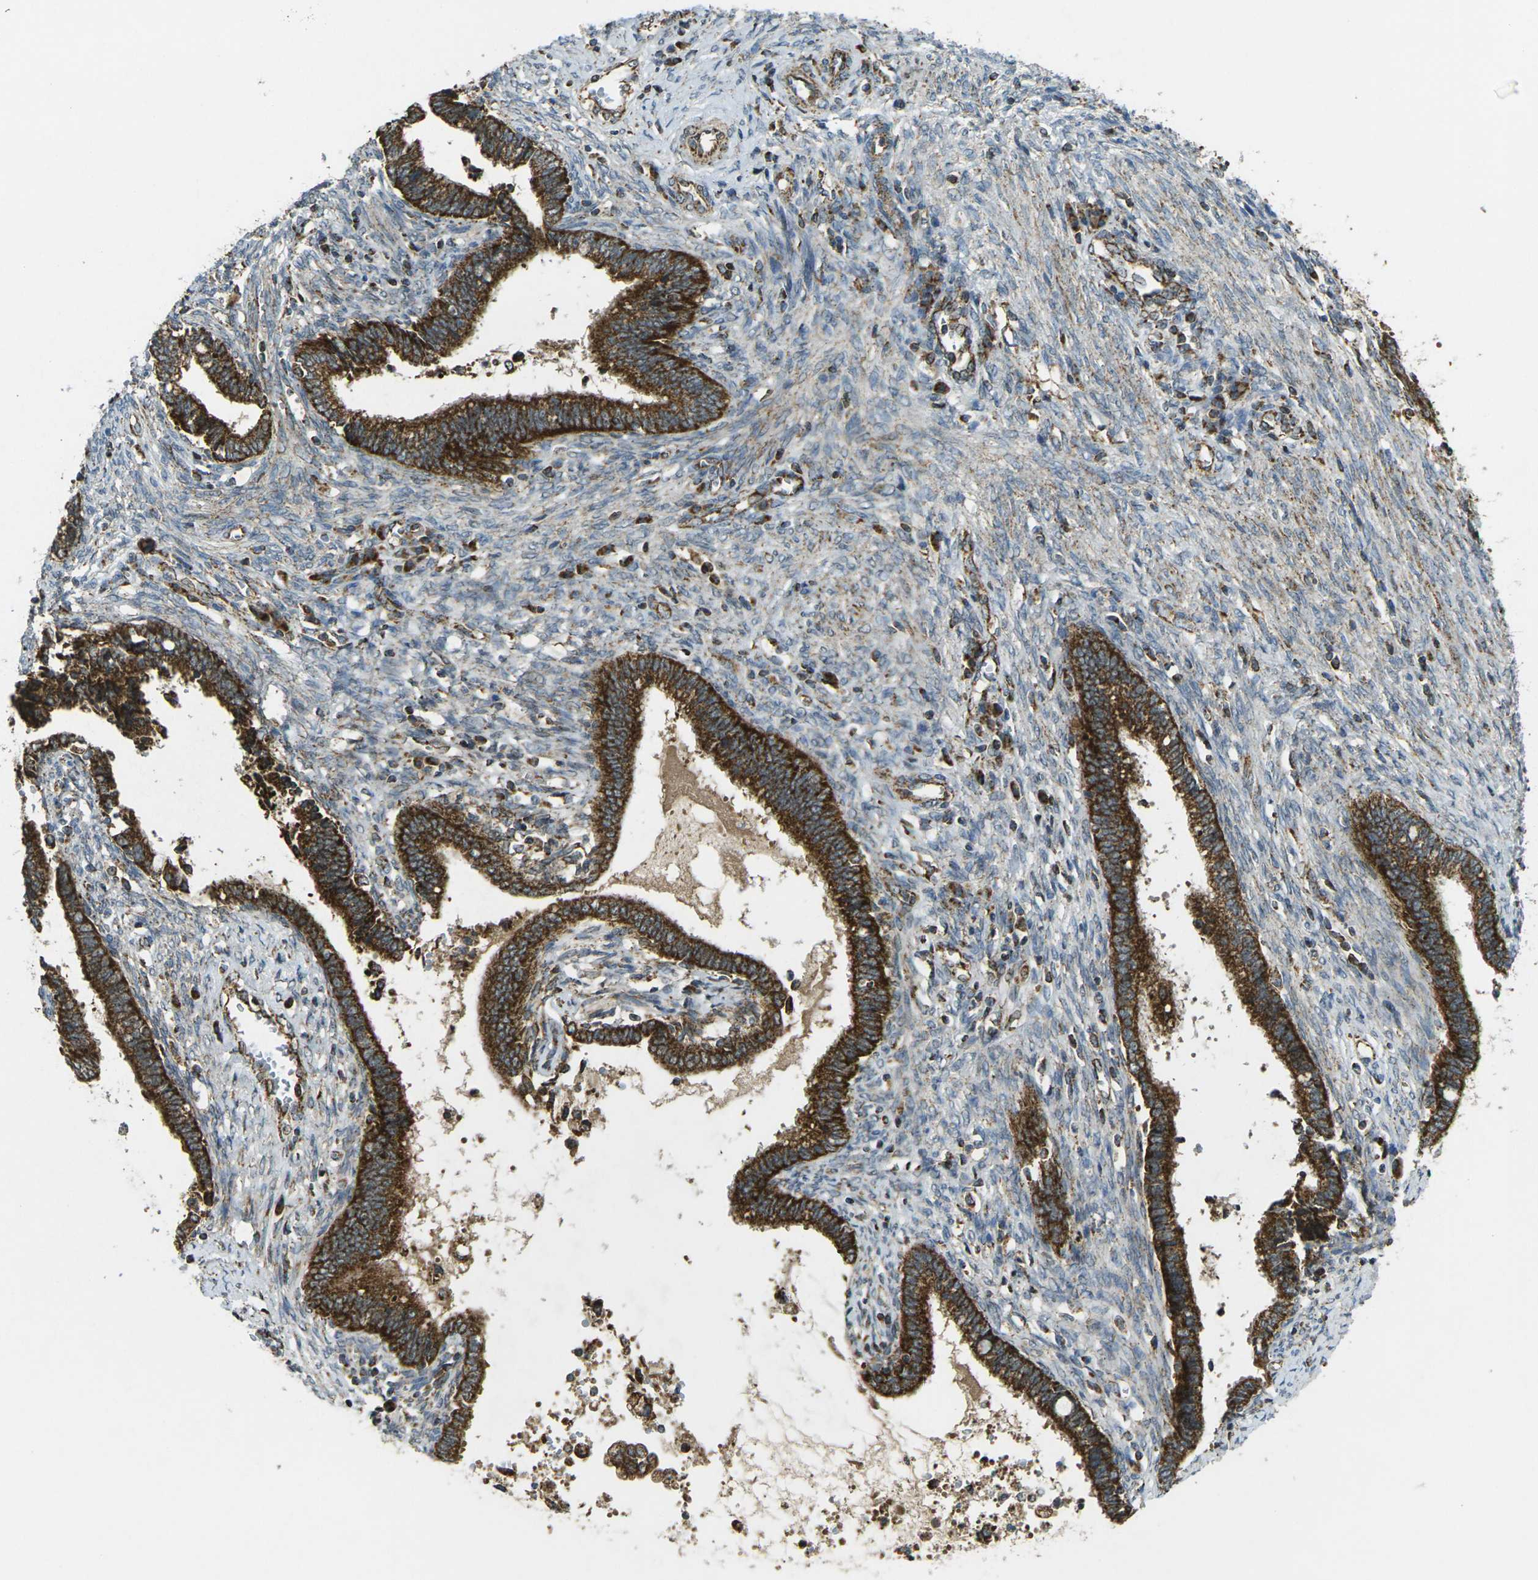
{"staining": {"intensity": "strong", "quantity": ">75%", "location": "cytoplasmic/membranous"}, "tissue": "cervical cancer", "cell_type": "Tumor cells", "image_type": "cancer", "snomed": [{"axis": "morphology", "description": "Adenocarcinoma, NOS"}, {"axis": "topography", "description": "Cervix"}], "caption": "Adenocarcinoma (cervical) stained with a protein marker shows strong staining in tumor cells.", "gene": "IGF1R", "patient": {"sex": "female", "age": 44}}